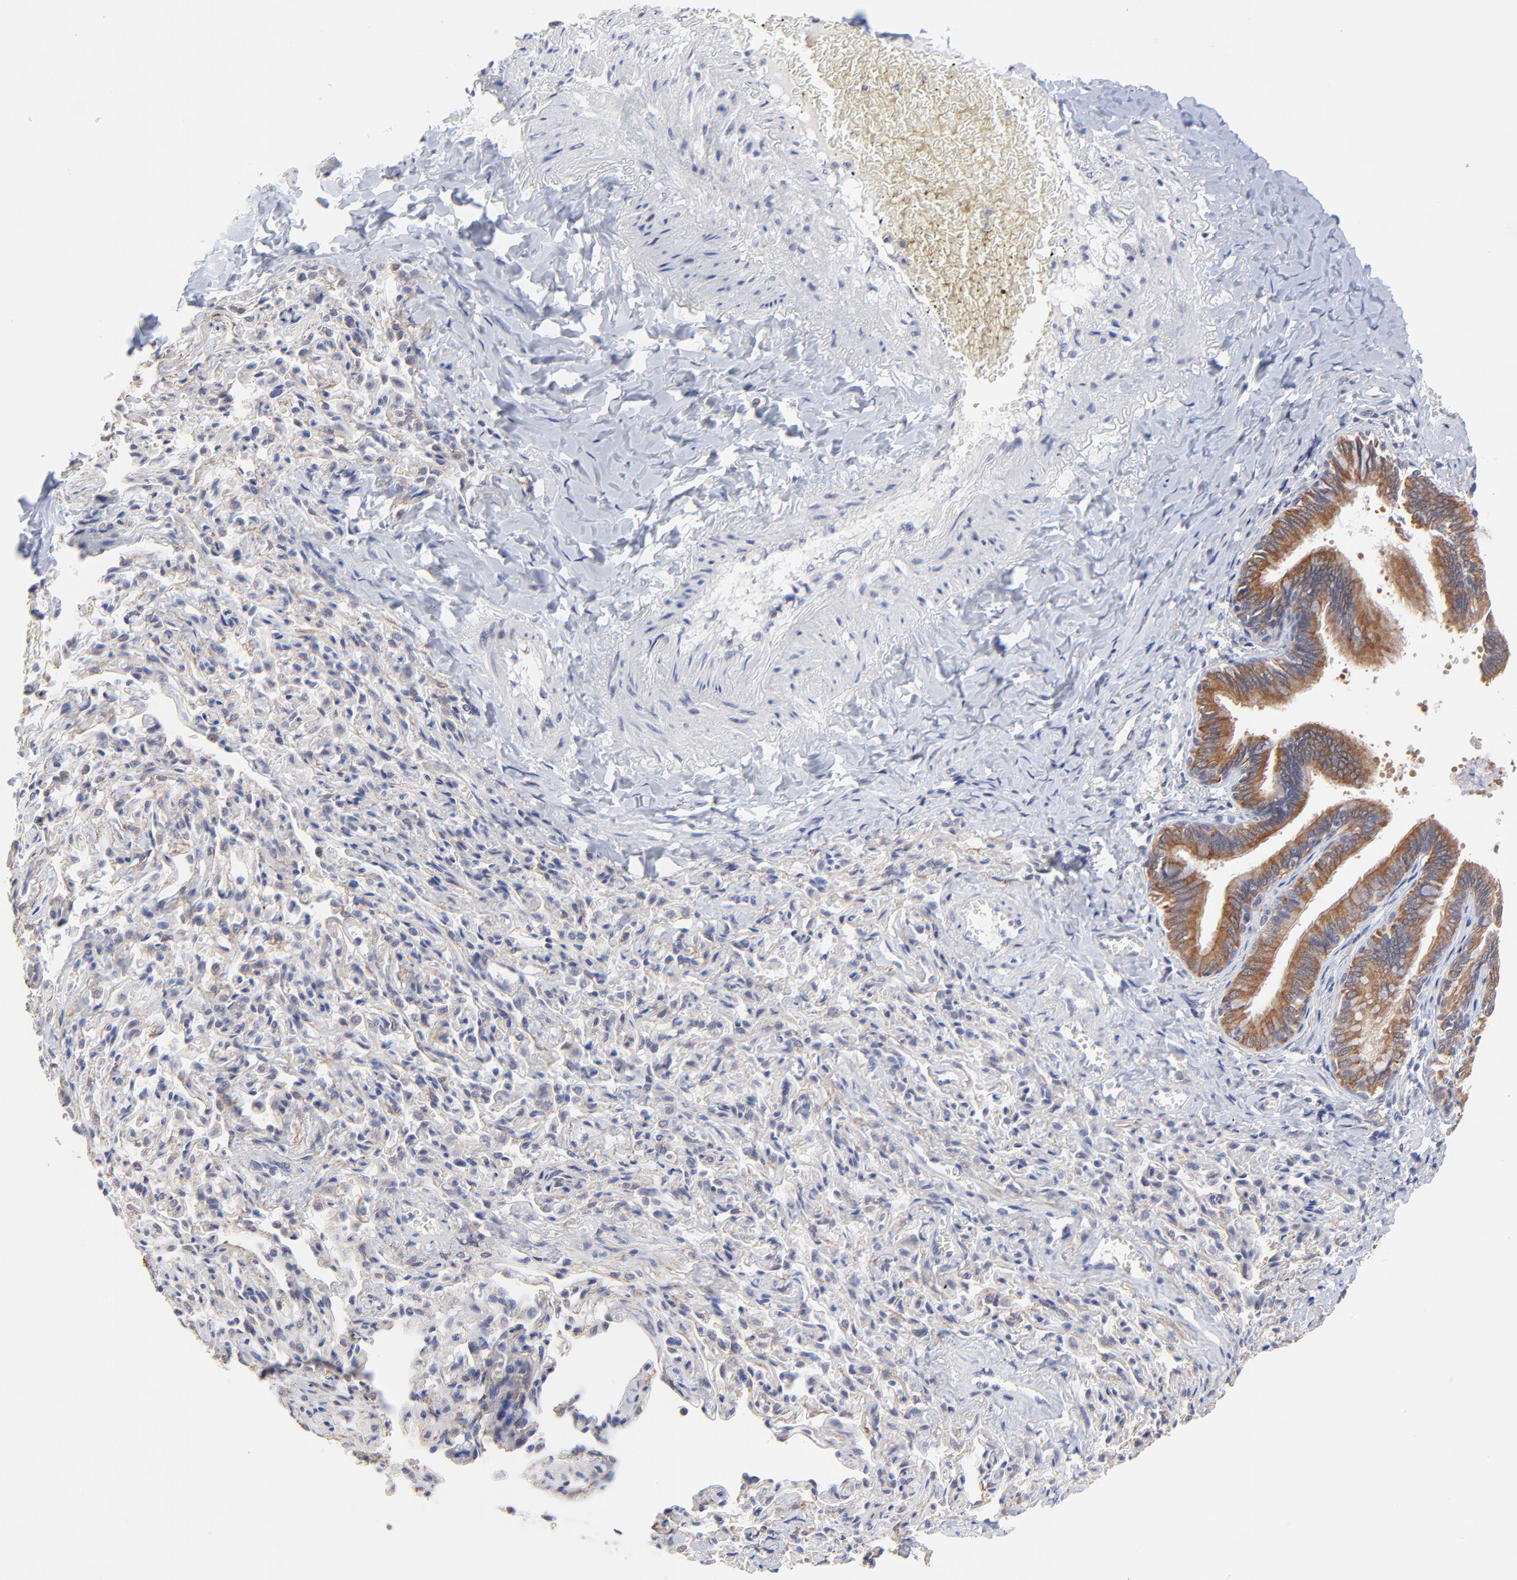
{"staining": {"intensity": "moderate", "quantity": ">75%", "location": "cytoplasmic/membranous"}, "tissue": "bronchus", "cell_type": "Respiratory epithelial cells", "image_type": "normal", "snomed": [{"axis": "morphology", "description": "Normal tissue, NOS"}, {"axis": "topography", "description": "Lung"}], "caption": "Protein staining demonstrates moderate cytoplasmic/membranous positivity in approximately >75% of respiratory epithelial cells in unremarkable bronchus. Nuclei are stained in blue.", "gene": "FBXO8", "patient": {"sex": "male", "age": 64}}